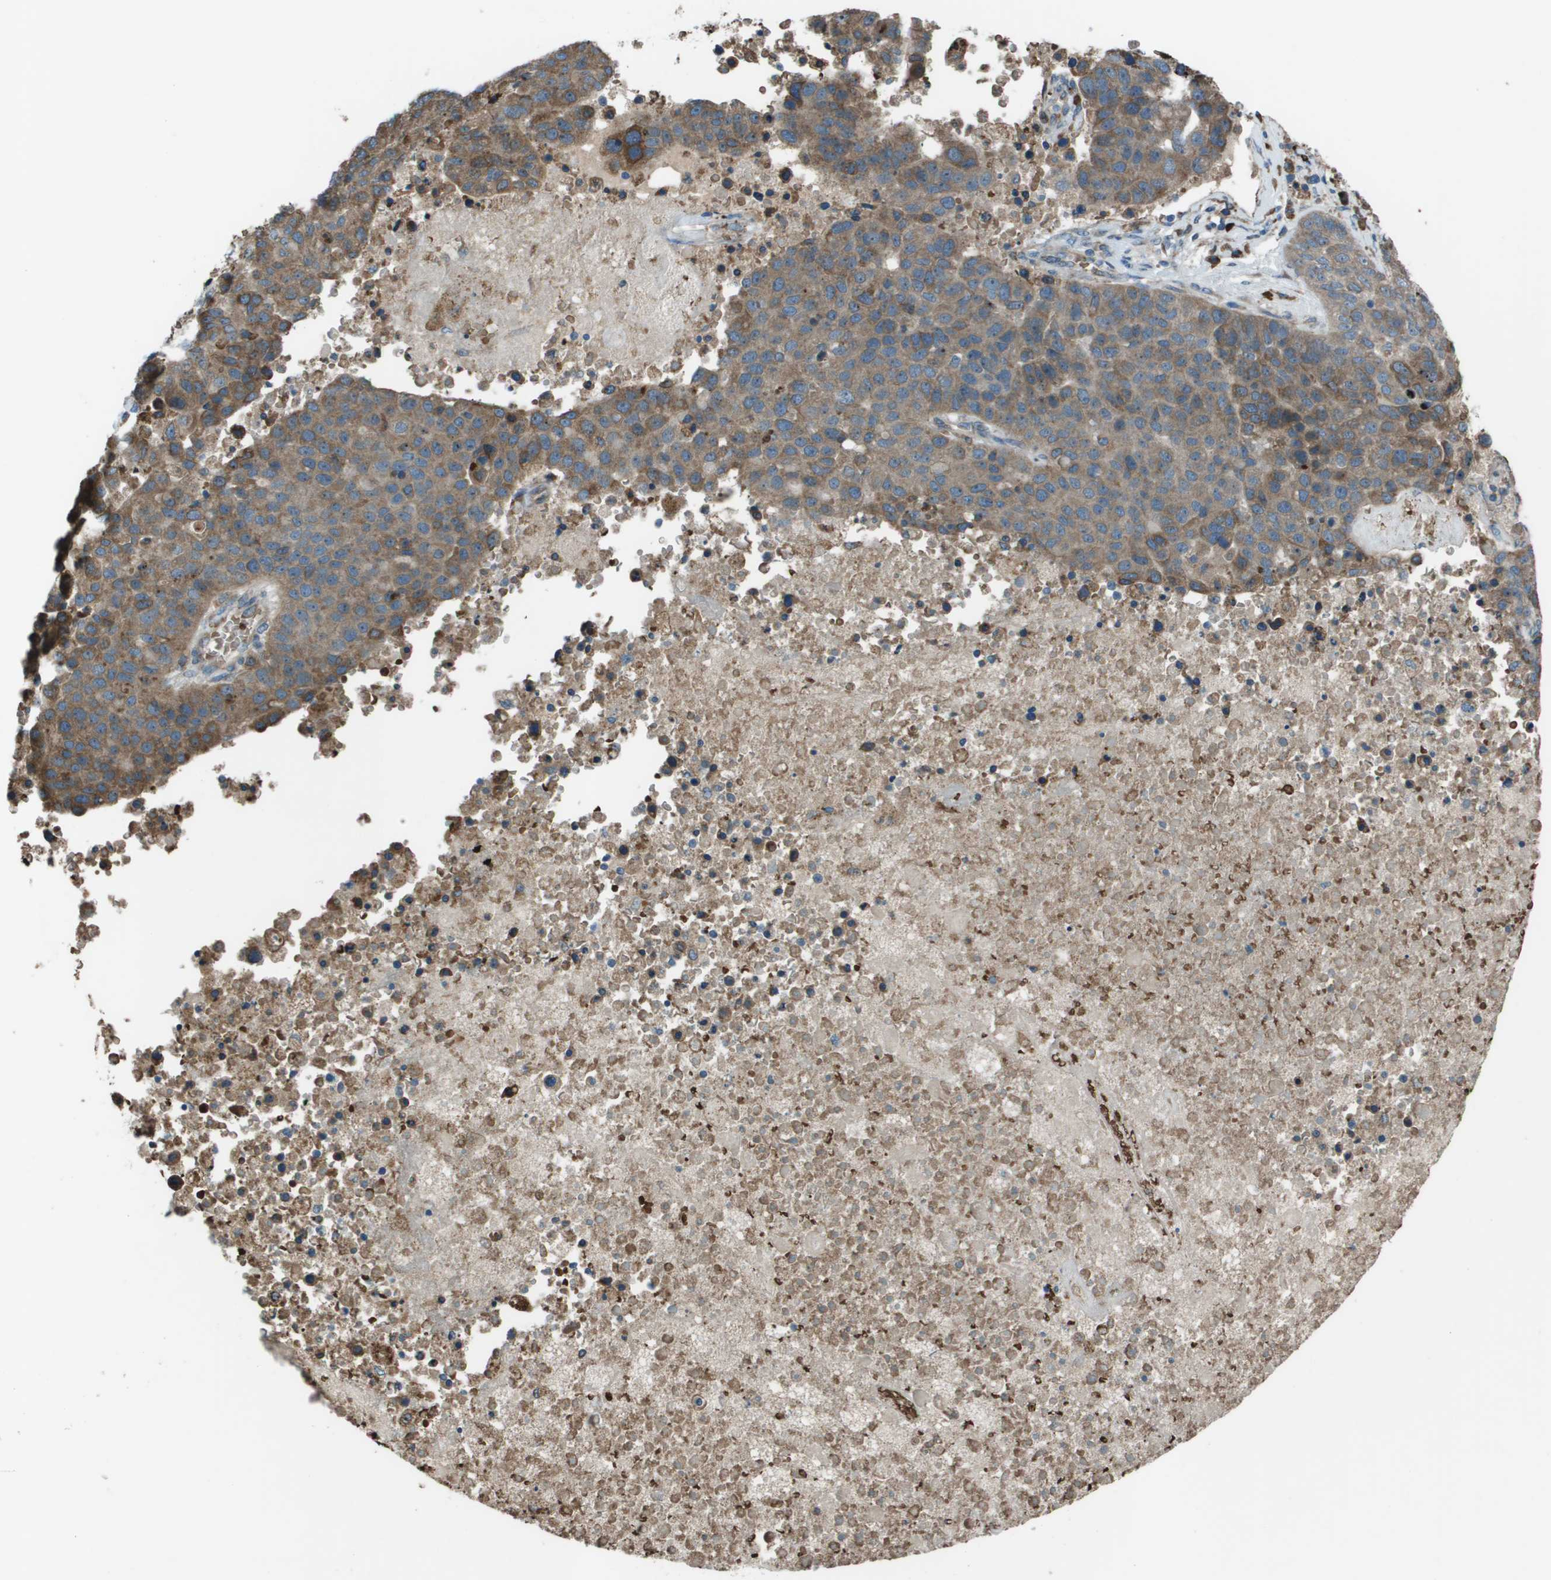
{"staining": {"intensity": "moderate", "quantity": ">75%", "location": "cytoplasmic/membranous"}, "tissue": "pancreatic cancer", "cell_type": "Tumor cells", "image_type": "cancer", "snomed": [{"axis": "morphology", "description": "Adenocarcinoma, NOS"}, {"axis": "topography", "description": "Pancreas"}], "caption": "Human pancreatic adenocarcinoma stained with a brown dye reveals moderate cytoplasmic/membranous positive expression in about >75% of tumor cells.", "gene": "UTS2", "patient": {"sex": "female", "age": 61}}